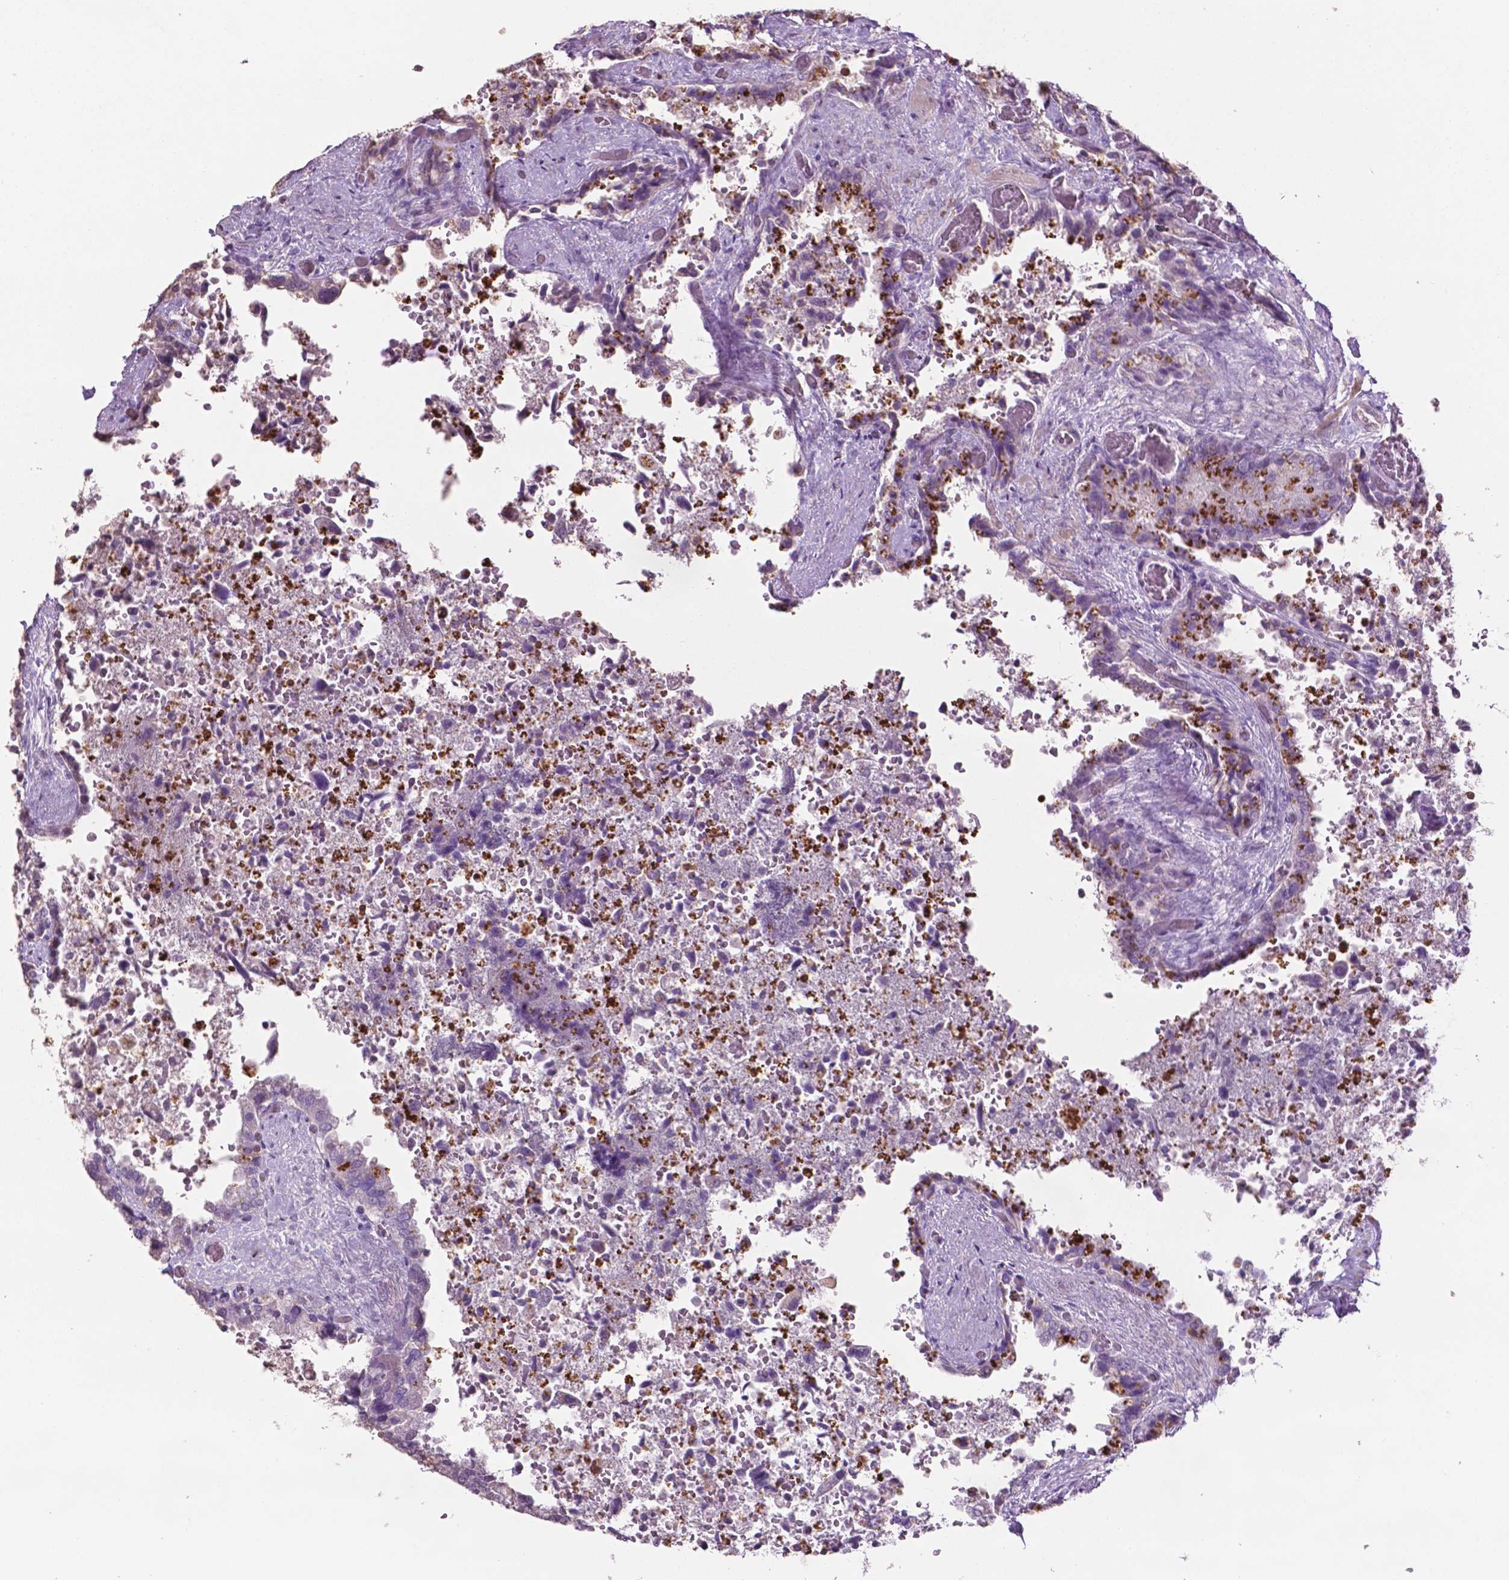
{"staining": {"intensity": "negative", "quantity": "none", "location": "none"}, "tissue": "seminal vesicle", "cell_type": "Glandular cells", "image_type": "normal", "snomed": [{"axis": "morphology", "description": "Normal tissue, NOS"}, {"axis": "topography", "description": "Seminal veicle"}], "caption": "This is an IHC histopathology image of unremarkable seminal vesicle. There is no positivity in glandular cells.", "gene": "TBC1D10C", "patient": {"sex": "male", "age": 57}}